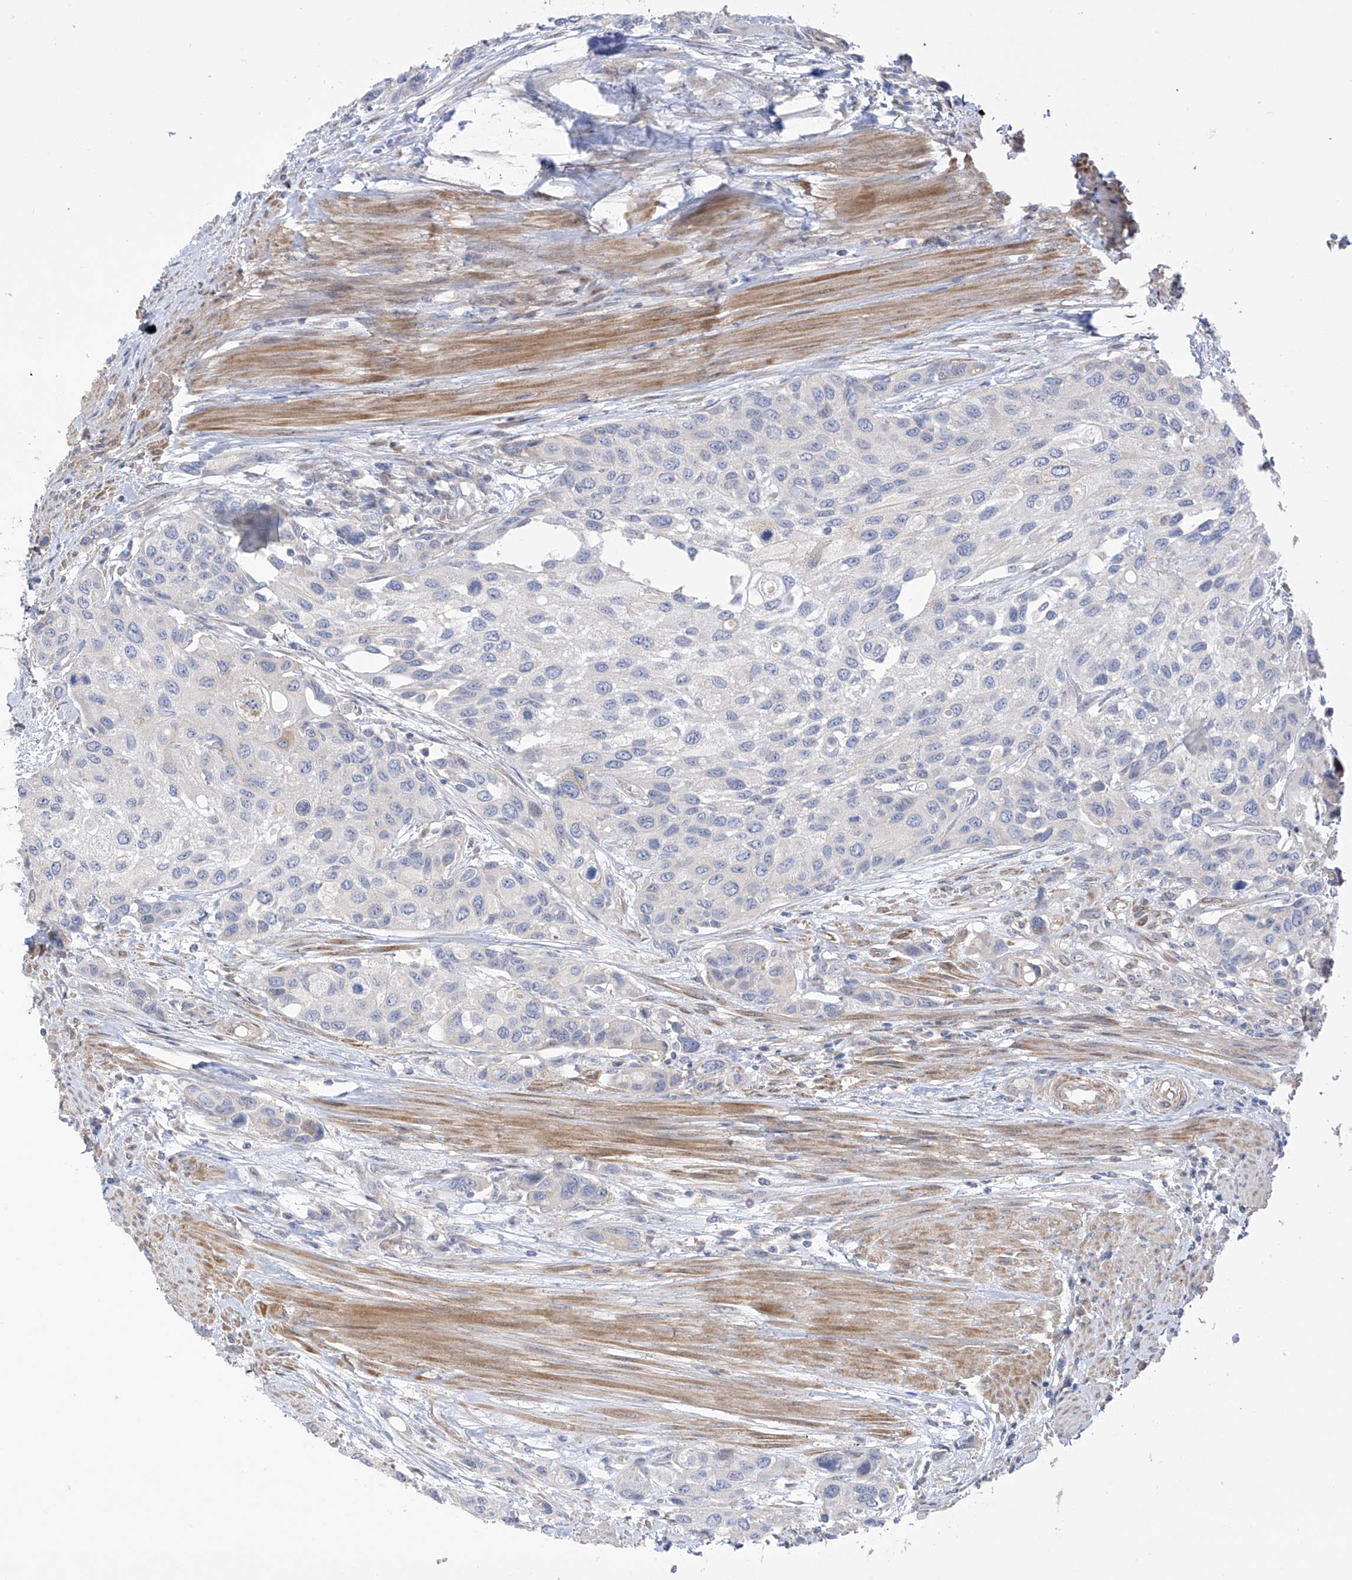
{"staining": {"intensity": "negative", "quantity": "none", "location": "none"}, "tissue": "urothelial cancer", "cell_type": "Tumor cells", "image_type": "cancer", "snomed": [{"axis": "morphology", "description": "Normal tissue, NOS"}, {"axis": "morphology", "description": "Urothelial carcinoma, High grade"}, {"axis": "topography", "description": "Vascular tissue"}, {"axis": "topography", "description": "Urinary bladder"}], "caption": "A high-resolution micrograph shows immunohistochemistry staining of high-grade urothelial carcinoma, which exhibits no significant staining in tumor cells.", "gene": "ZNF641", "patient": {"sex": "female", "age": 56}}